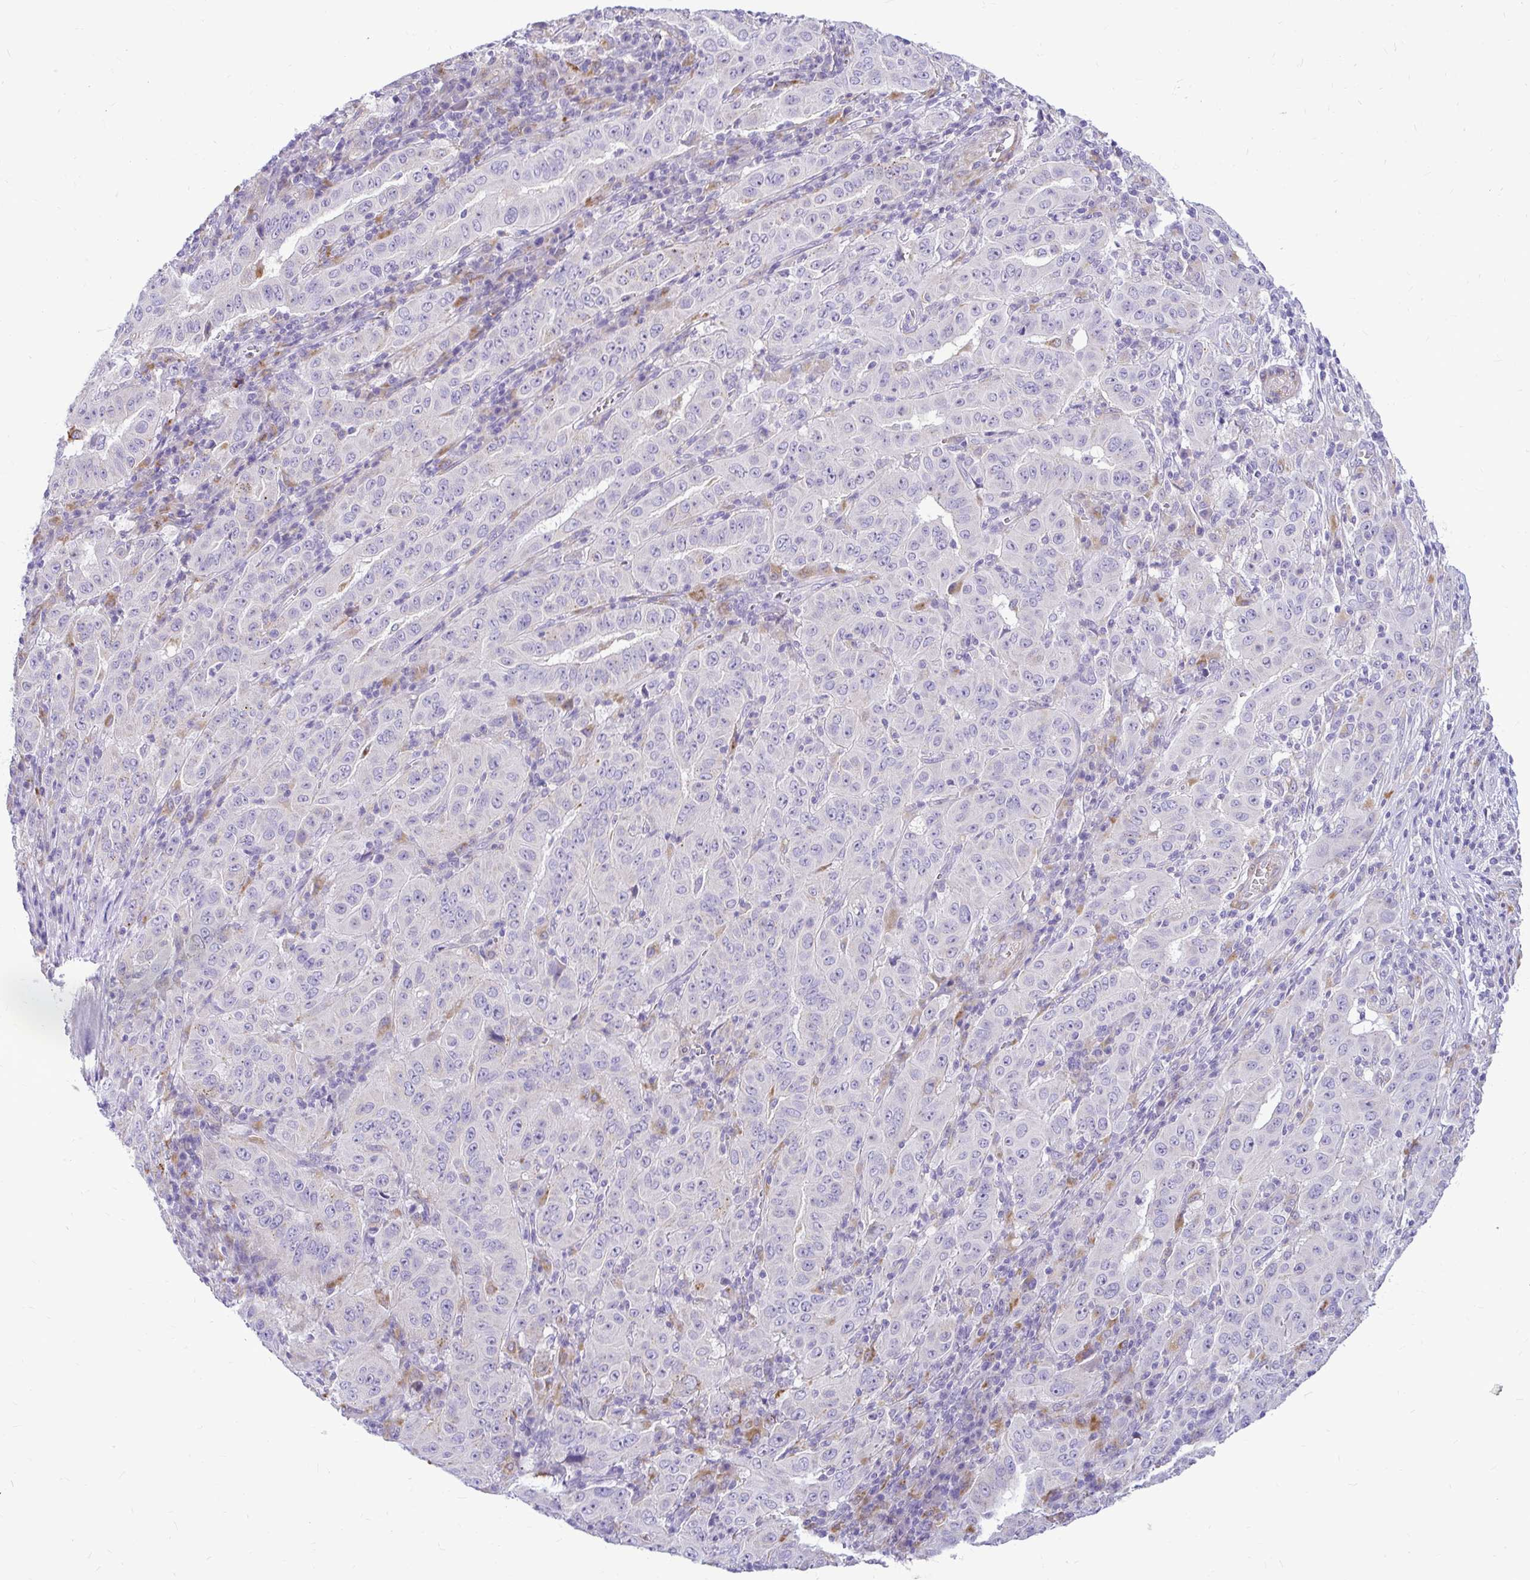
{"staining": {"intensity": "negative", "quantity": "none", "location": "none"}, "tissue": "pancreatic cancer", "cell_type": "Tumor cells", "image_type": "cancer", "snomed": [{"axis": "morphology", "description": "Adenocarcinoma, NOS"}, {"axis": "topography", "description": "Pancreas"}], "caption": "DAB immunohistochemical staining of pancreatic cancer (adenocarcinoma) reveals no significant staining in tumor cells.", "gene": "PKN3", "patient": {"sex": "male", "age": 63}}